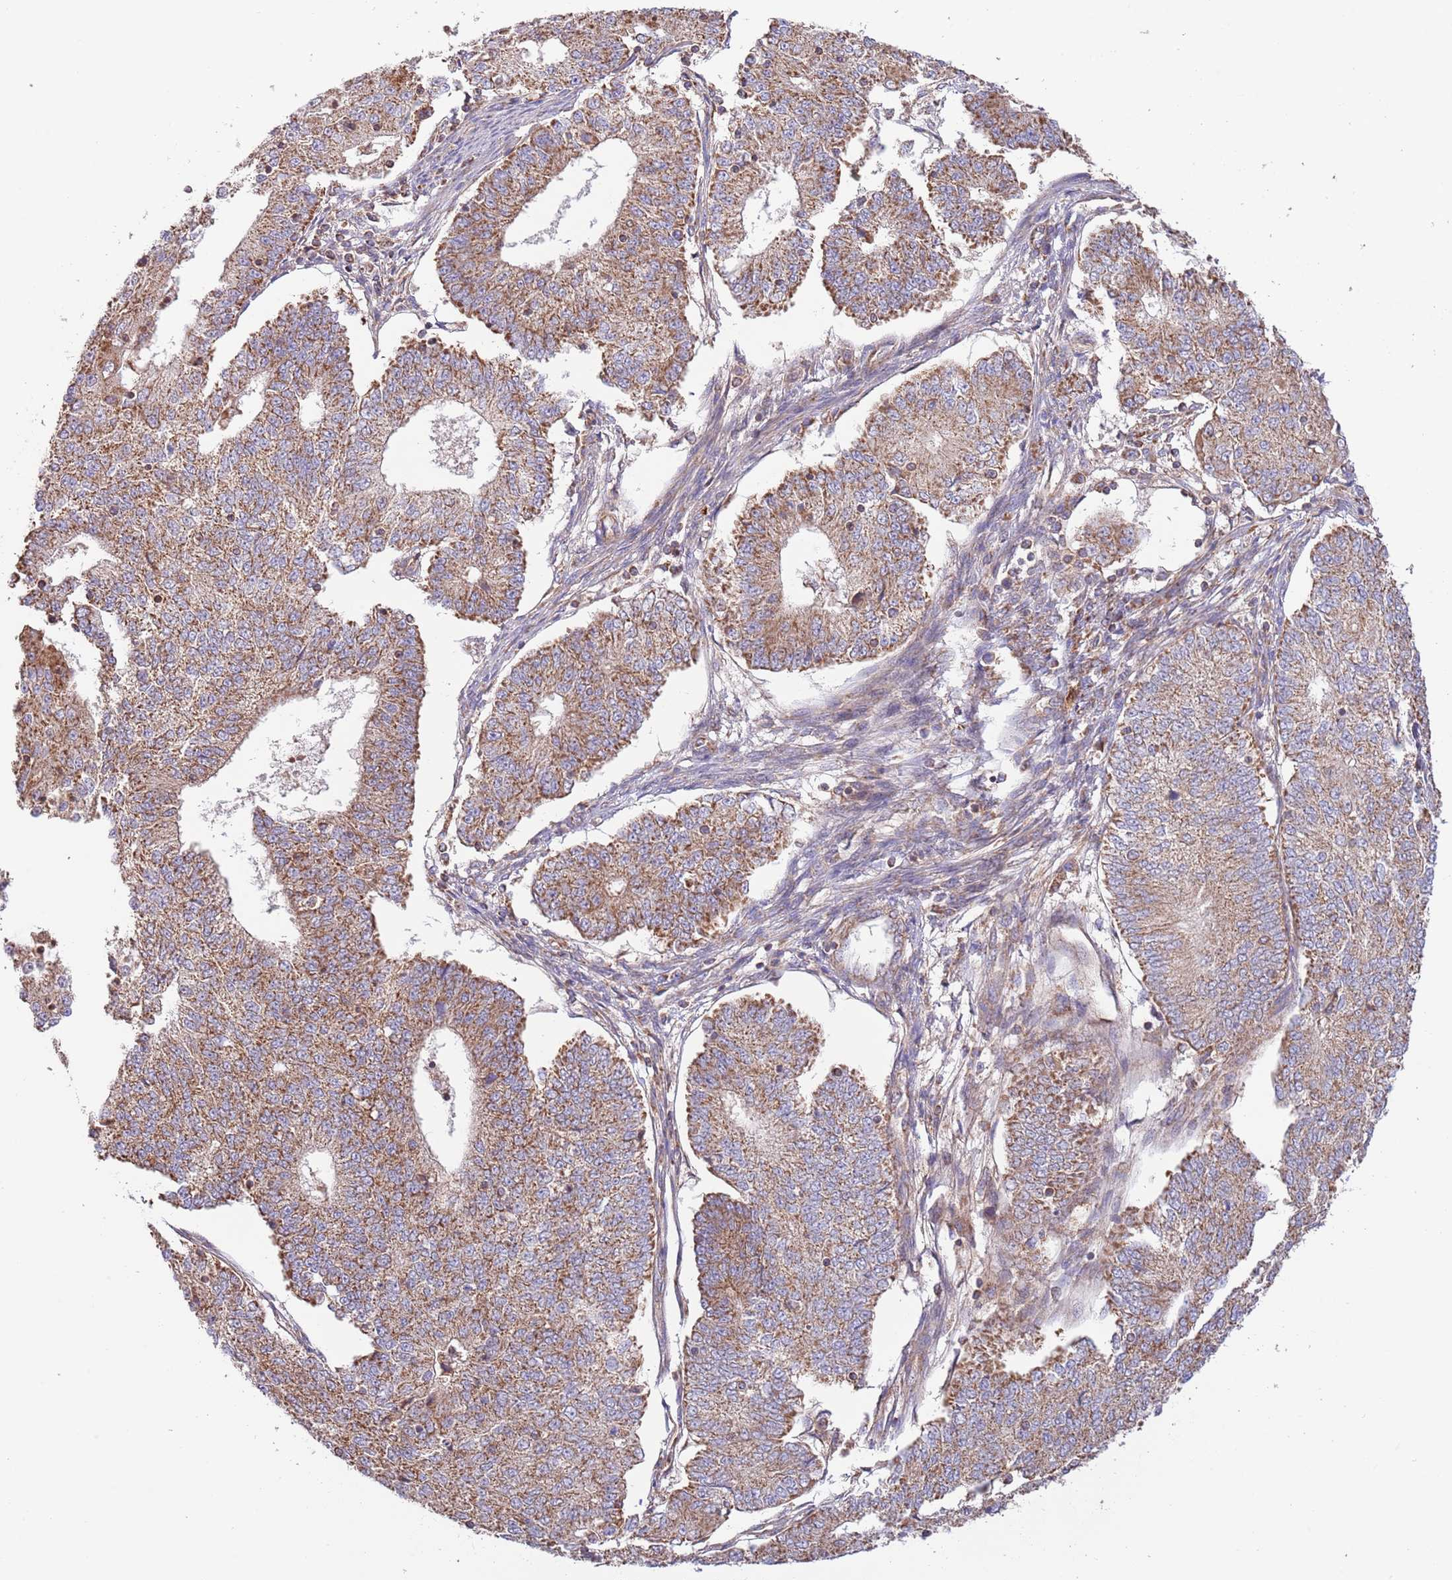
{"staining": {"intensity": "moderate", "quantity": ">75%", "location": "cytoplasmic/membranous"}, "tissue": "endometrial cancer", "cell_type": "Tumor cells", "image_type": "cancer", "snomed": [{"axis": "morphology", "description": "Adenocarcinoma, NOS"}, {"axis": "topography", "description": "Endometrium"}], "caption": "Immunohistochemistry (IHC) micrograph of human endometrial adenocarcinoma stained for a protein (brown), which demonstrates medium levels of moderate cytoplasmic/membranous positivity in about >75% of tumor cells.", "gene": "DNAJA3", "patient": {"sex": "female", "age": 56}}